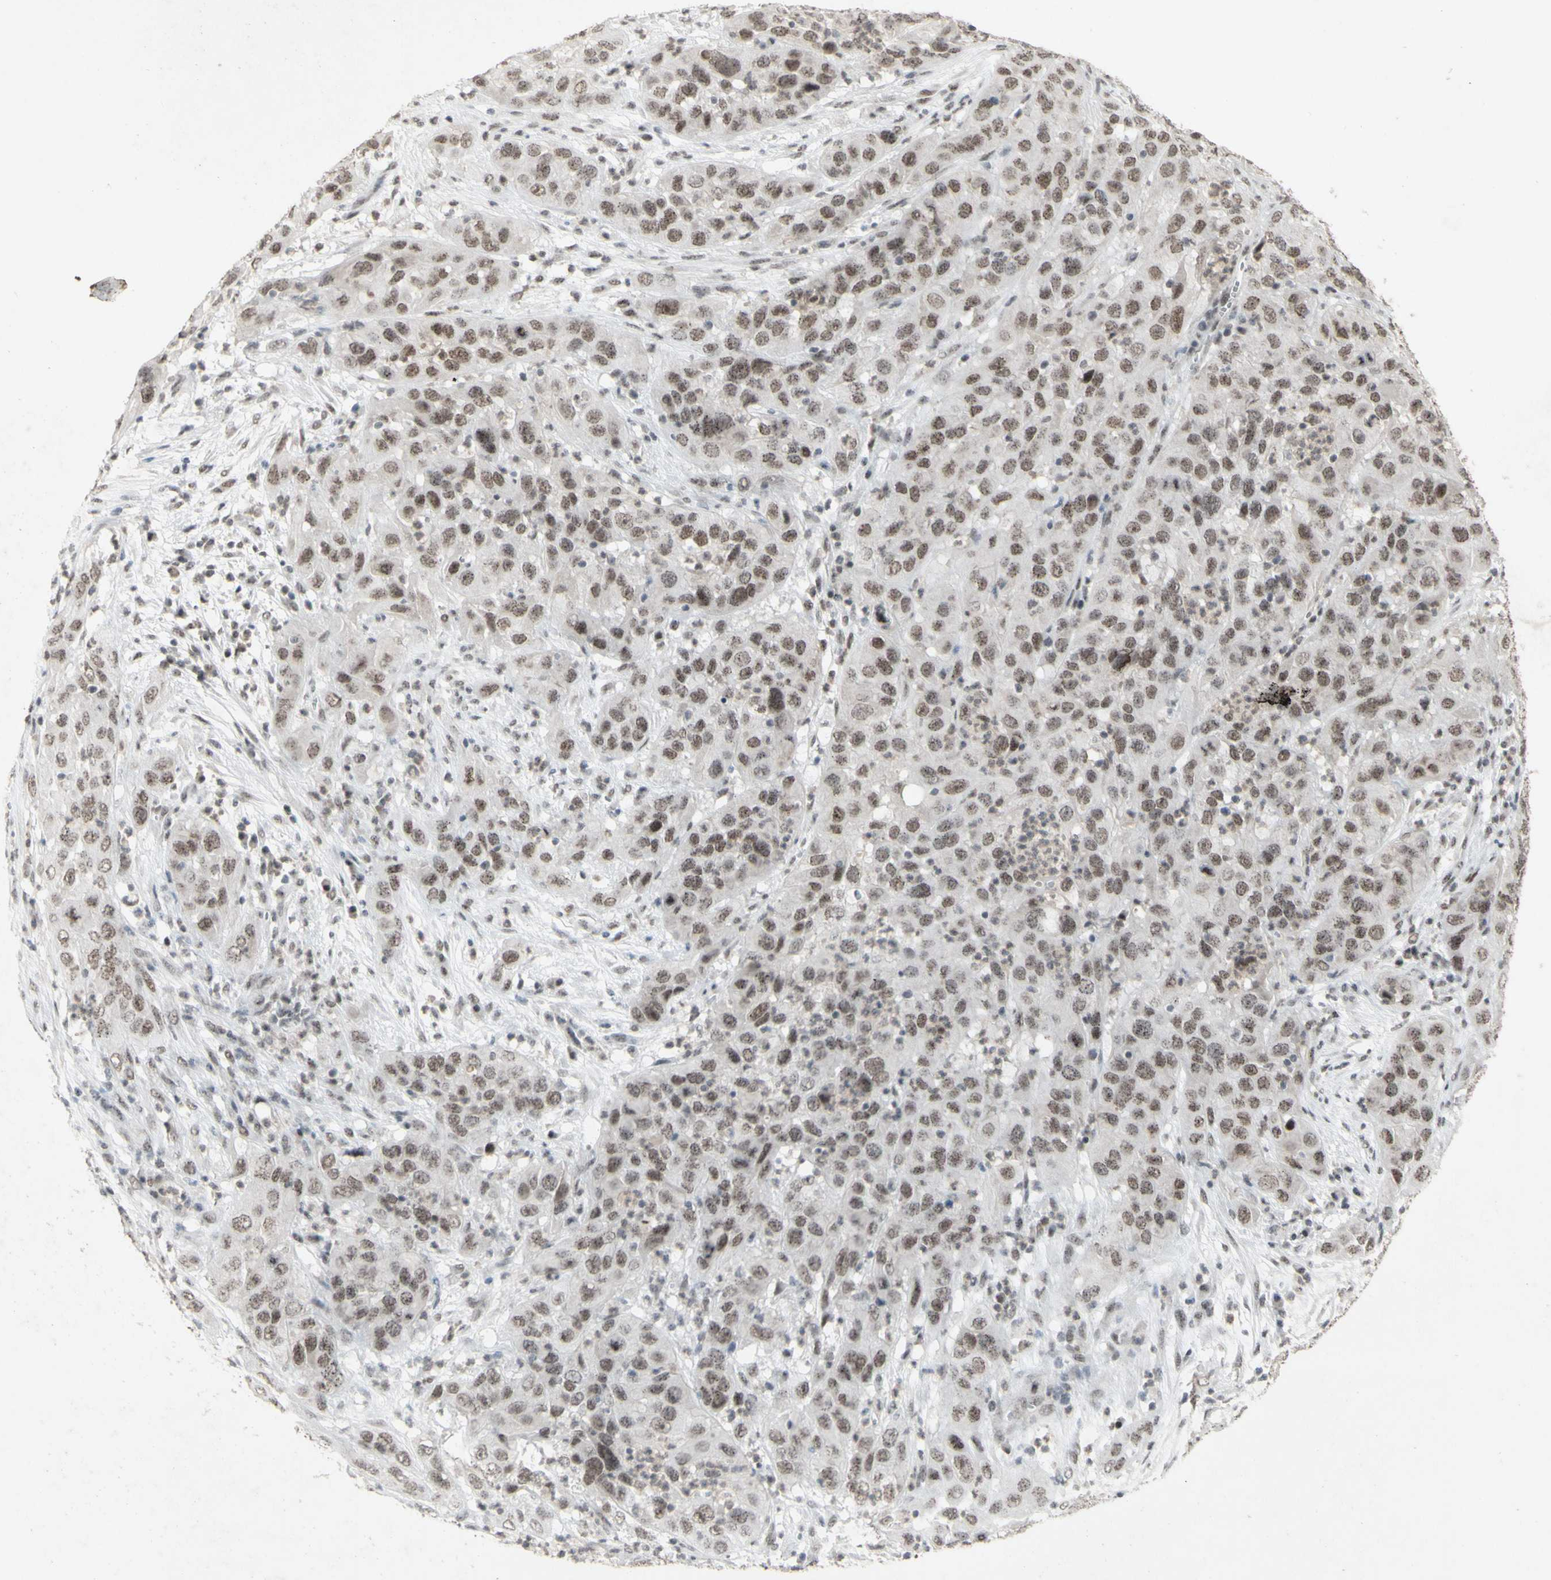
{"staining": {"intensity": "moderate", "quantity": ">75%", "location": "nuclear"}, "tissue": "cervical cancer", "cell_type": "Tumor cells", "image_type": "cancer", "snomed": [{"axis": "morphology", "description": "Squamous cell carcinoma, NOS"}, {"axis": "topography", "description": "Cervix"}], "caption": "There is medium levels of moderate nuclear positivity in tumor cells of cervical squamous cell carcinoma, as demonstrated by immunohistochemical staining (brown color).", "gene": "CENPB", "patient": {"sex": "female", "age": 32}}